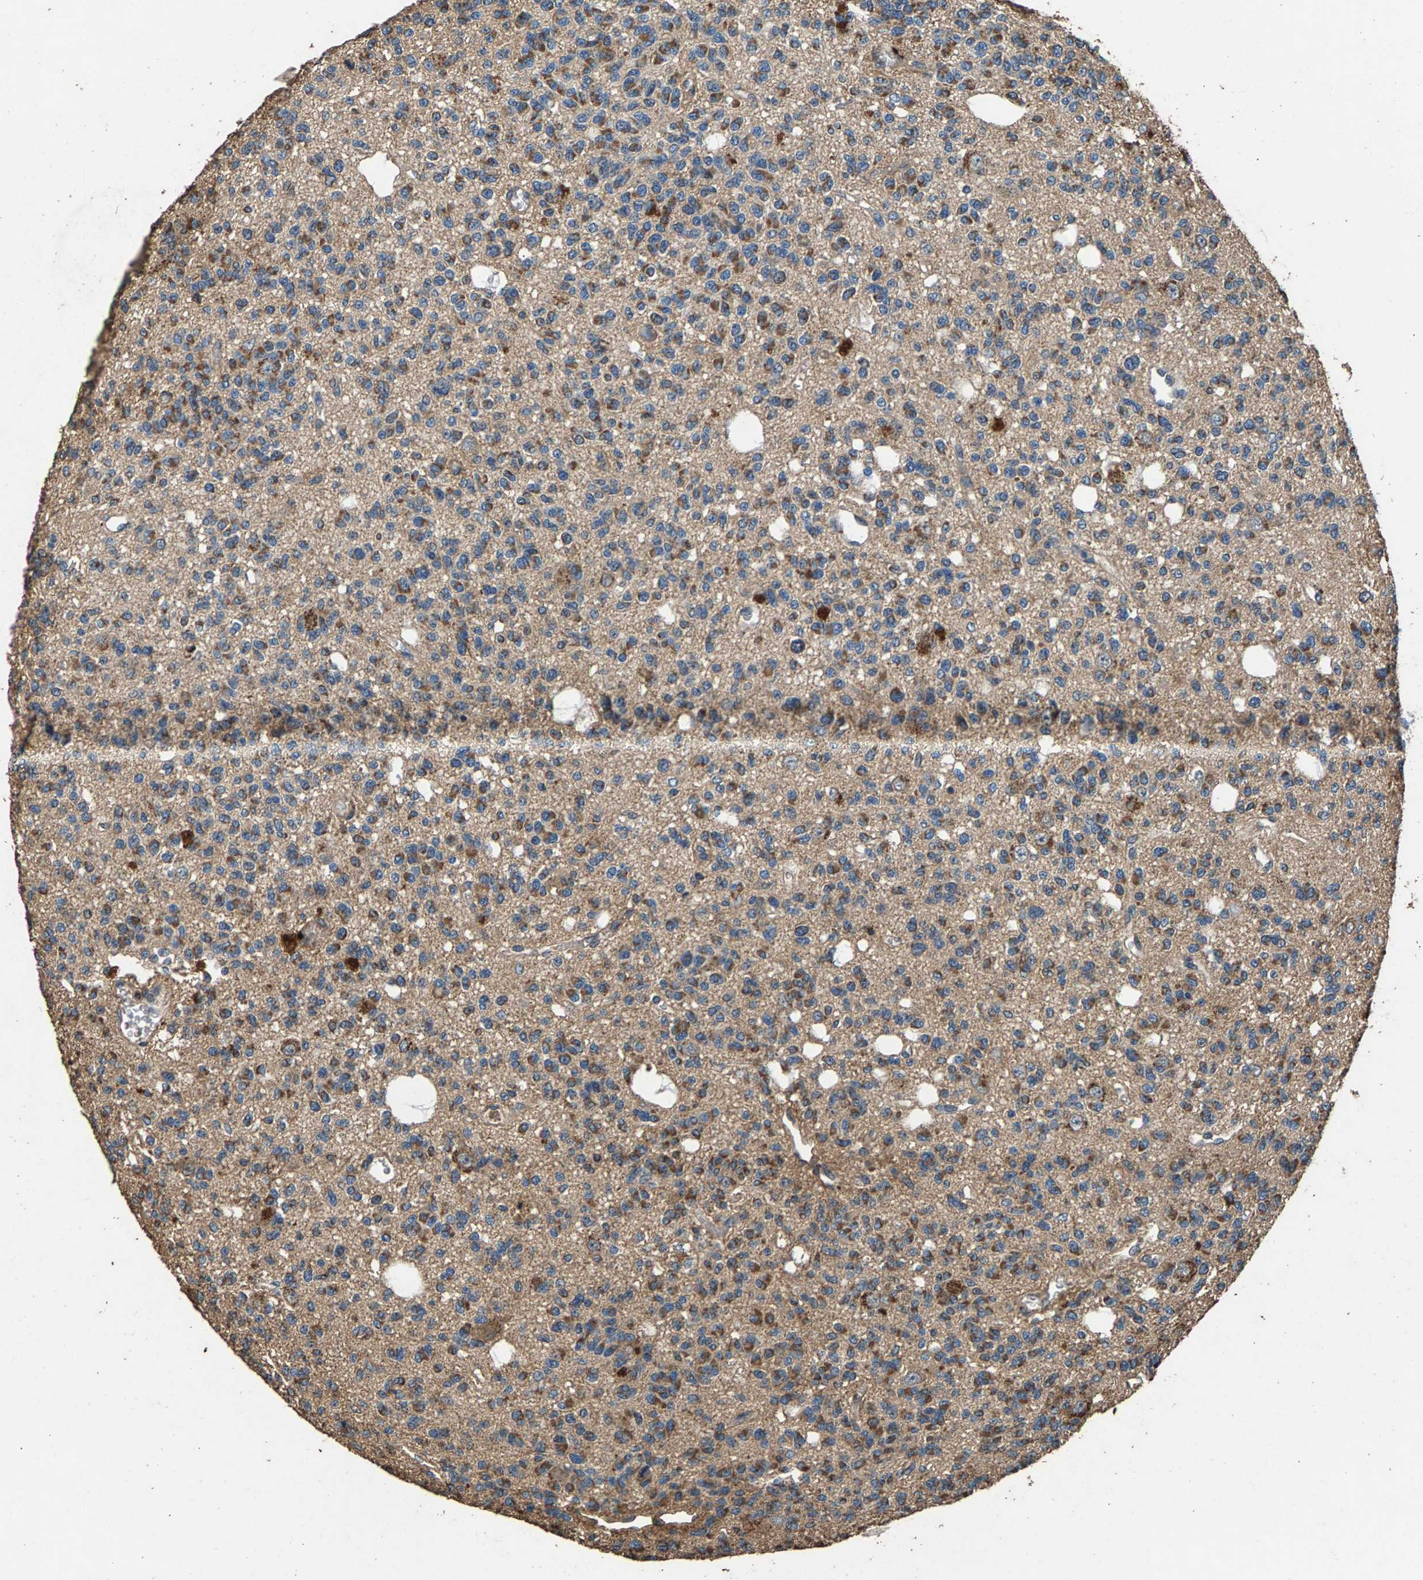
{"staining": {"intensity": "moderate", "quantity": "<25%", "location": "cytoplasmic/membranous"}, "tissue": "glioma", "cell_type": "Tumor cells", "image_type": "cancer", "snomed": [{"axis": "morphology", "description": "Glioma, malignant, Low grade"}, {"axis": "topography", "description": "Brain"}], "caption": "Human glioma stained with a protein marker reveals moderate staining in tumor cells.", "gene": "MRPL27", "patient": {"sex": "male", "age": 38}}